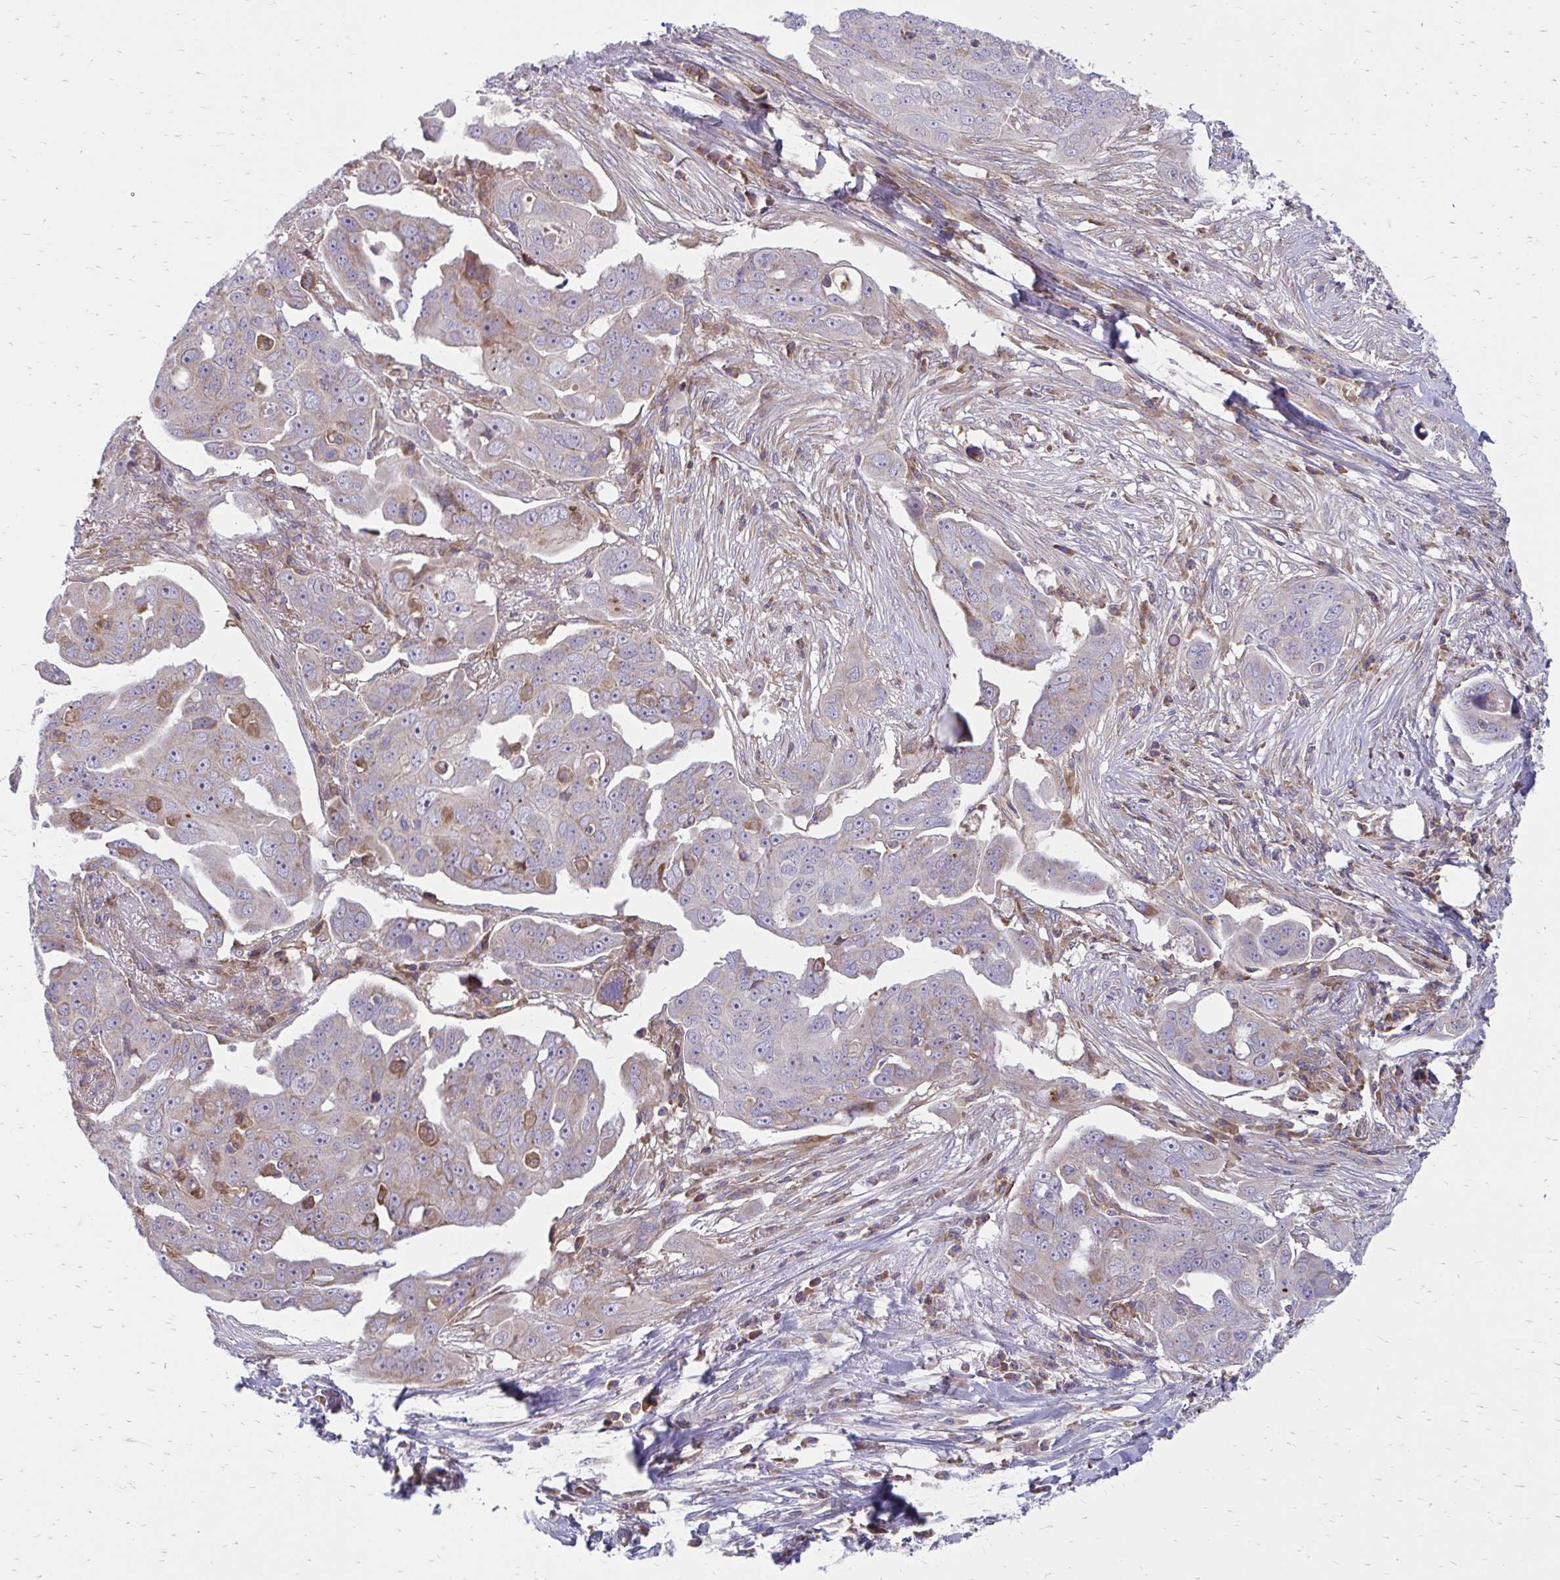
{"staining": {"intensity": "negative", "quantity": "none", "location": "none"}, "tissue": "ovarian cancer", "cell_type": "Tumor cells", "image_type": "cancer", "snomed": [{"axis": "morphology", "description": "Carcinoma, endometroid"}, {"axis": "topography", "description": "Ovary"}], "caption": "A high-resolution histopathology image shows immunohistochemistry staining of ovarian cancer (endometroid carcinoma), which reveals no significant positivity in tumor cells. Brightfield microscopy of immunohistochemistry stained with DAB (brown) and hematoxylin (blue), captured at high magnification.", "gene": "ASAP1", "patient": {"sex": "female", "age": 70}}